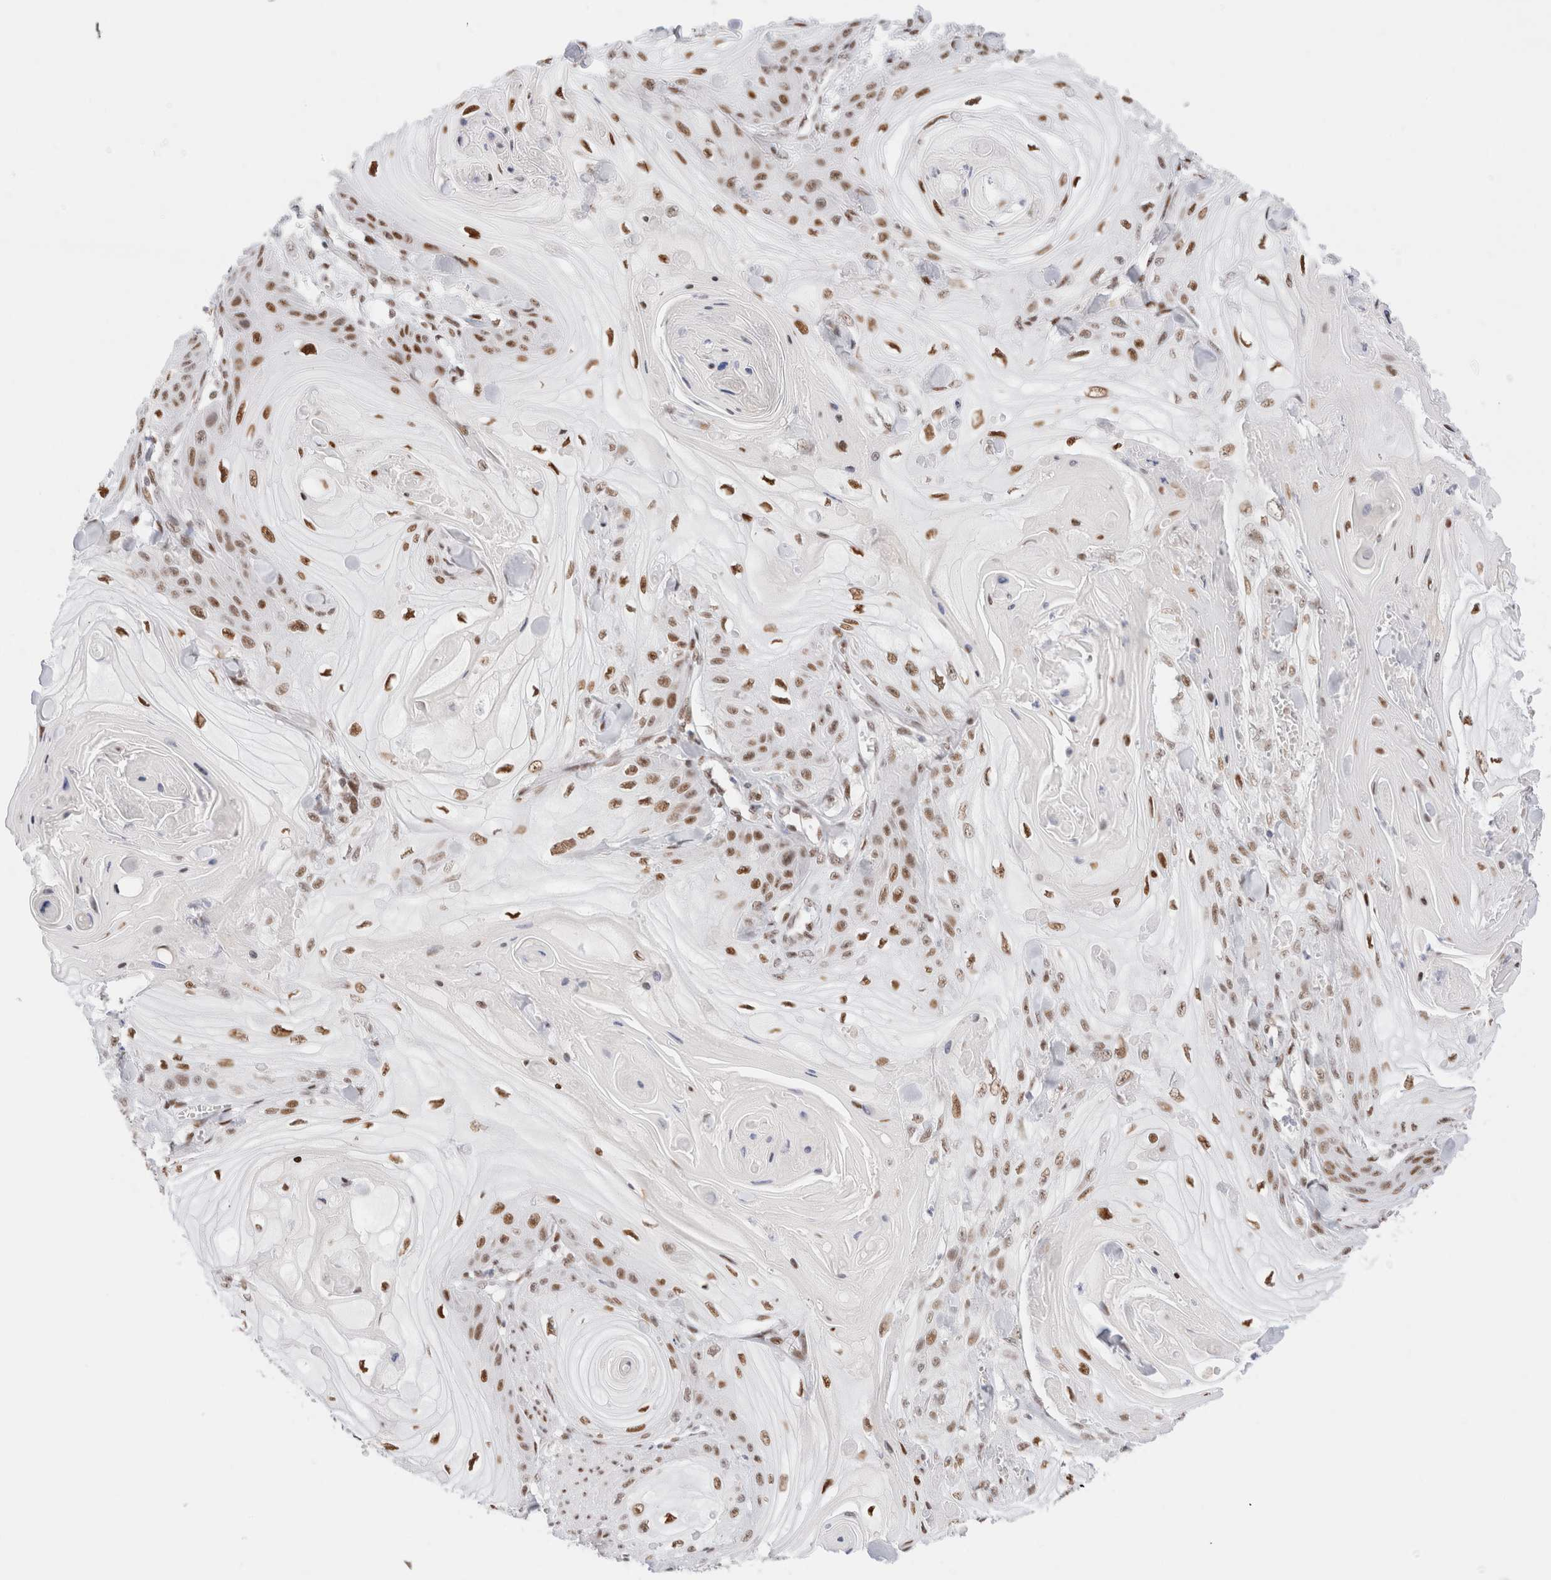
{"staining": {"intensity": "moderate", "quantity": ">75%", "location": "nuclear"}, "tissue": "skin cancer", "cell_type": "Tumor cells", "image_type": "cancer", "snomed": [{"axis": "morphology", "description": "Squamous cell carcinoma, NOS"}, {"axis": "topography", "description": "Skin"}], "caption": "A medium amount of moderate nuclear staining is seen in approximately >75% of tumor cells in skin cancer tissue.", "gene": "ZNF282", "patient": {"sex": "male", "age": 74}}